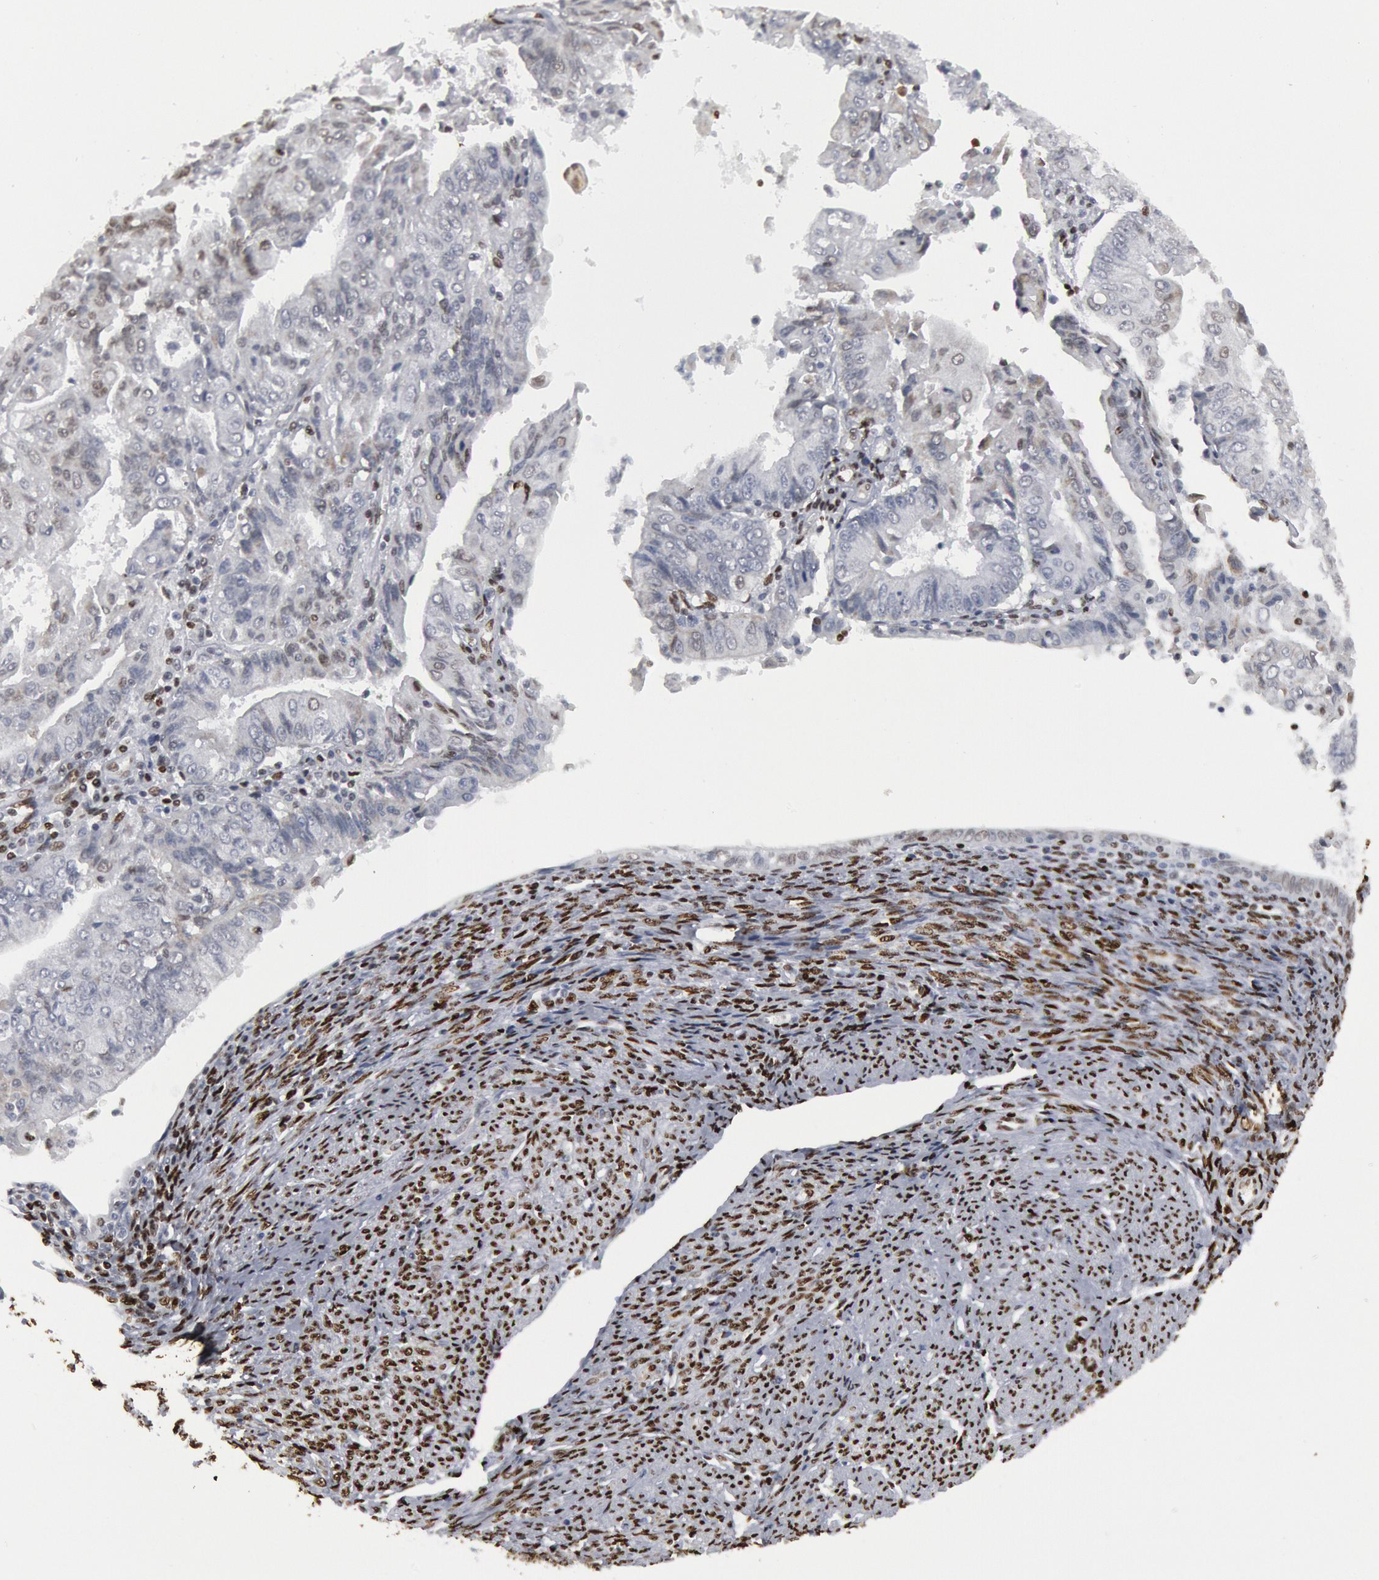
{"staining": {"intensity": "negative", "quantity": "none", "location": "none"}, "tissue": "endometrial cancer", "cell_type": "Tumor cells", "image_type": "cancer", "snomed": [{"axis": "morphology", "description": "Adenocarcinoma, NOS"}, {"axis": "topography", "description": "Endometrium"}], "caption": "A photomicrograph of human adenocarcinoma (endometrial) is negative for staining in tumor cells.", "gene": "MECP2", "patient": {"sex": "female", "age": 75}}